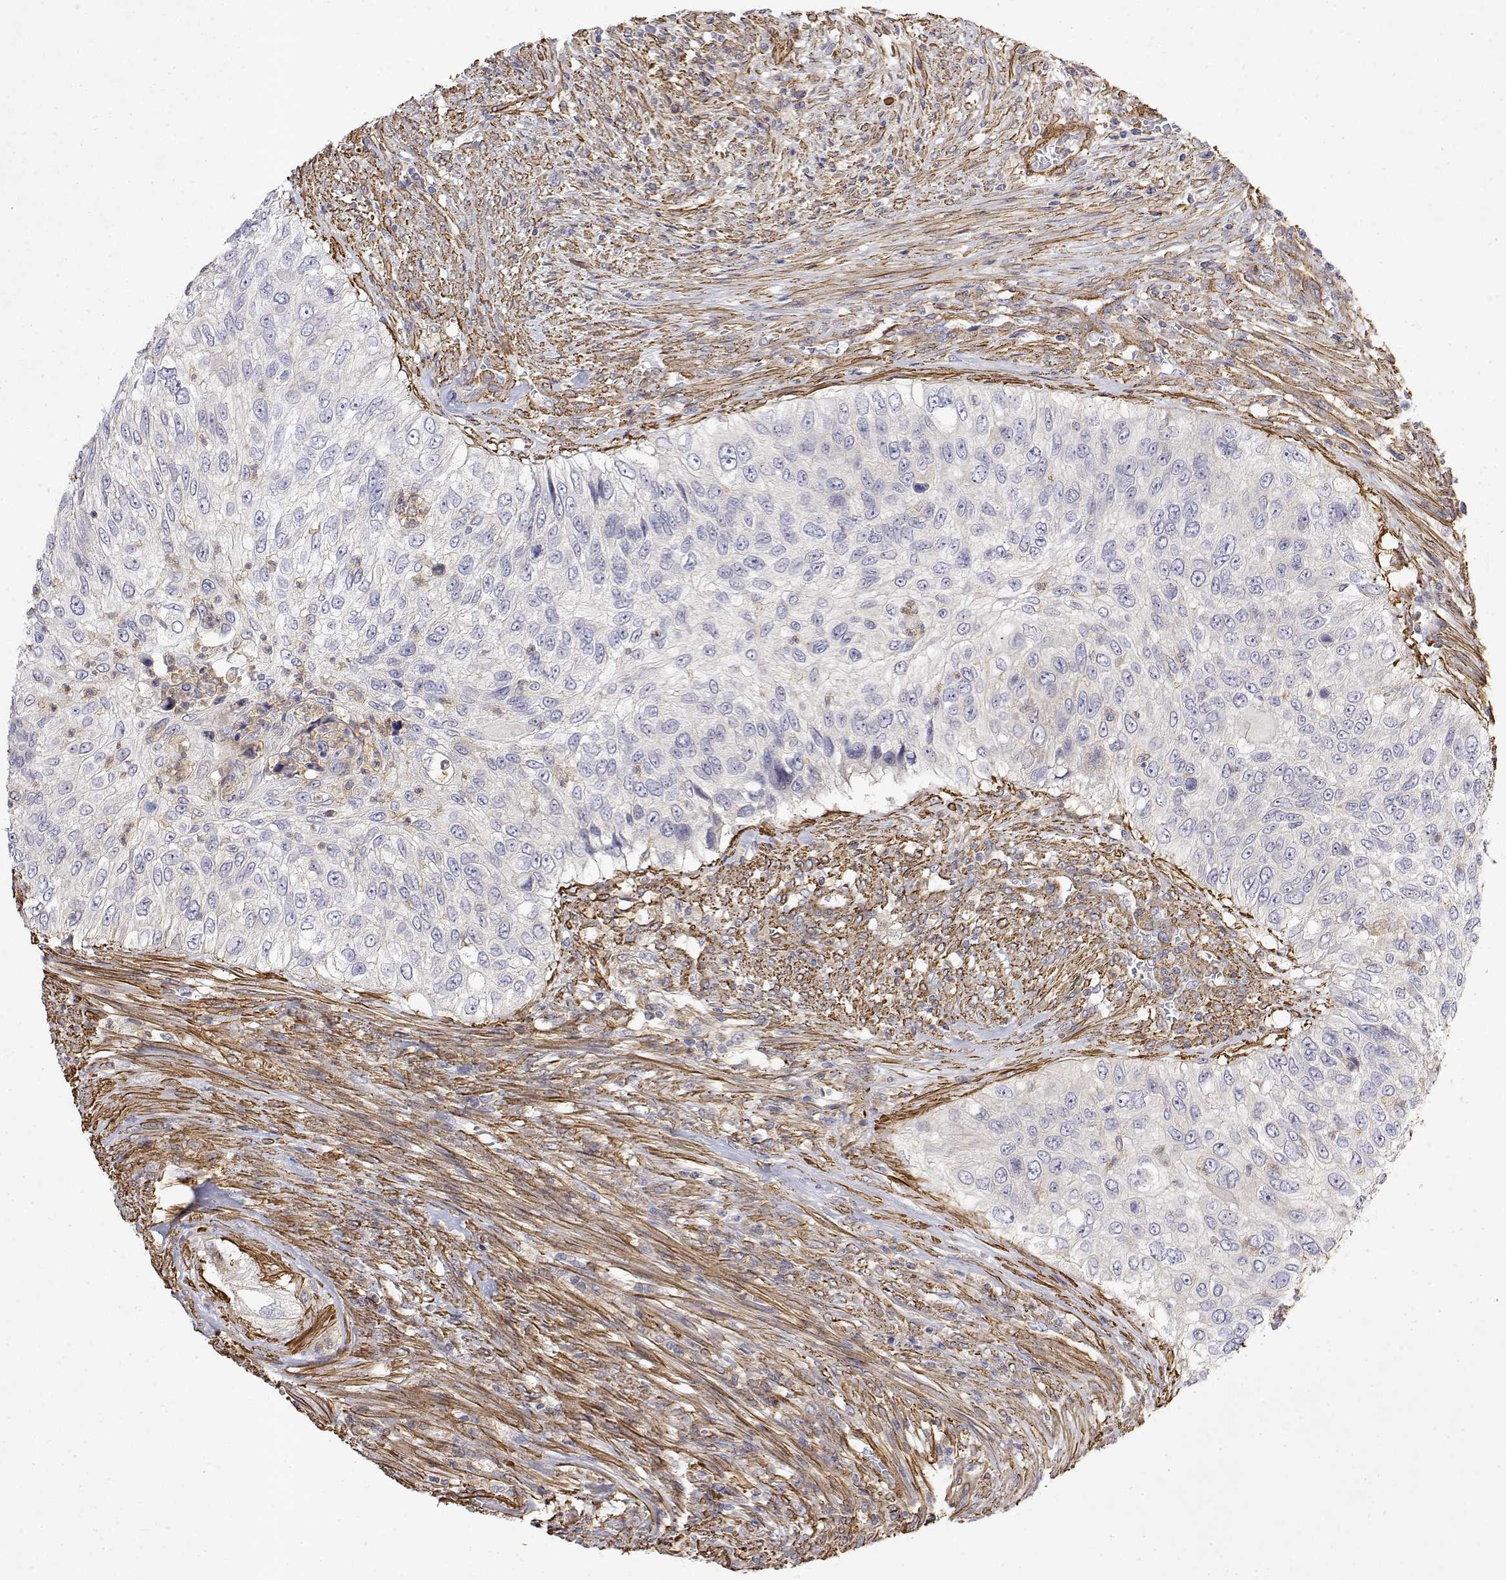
{"staining": {"intensity": "negative", "quantity": "none", "location": "none"}, "tissue": "urothelial cancer", "cell_type": "Tumor cells", "image_type": "cancer", "snomed": [{"axis": "morphology", "description": "Urothelial carcinoma, High grade"}, {"axis": "topography", "description": "Urinary bladder"}], "caption": "Tumor cells show no significant protein positivity in urothelial carcinoma (high-grade). The staining was performed using DAB to visualize the protein expression in brown, while the nuclei were stained in blue with hematoxylin (Magnification: 20x).", "gene": "SOWAHD", "patient": {"sex": "female", "age": 60}}